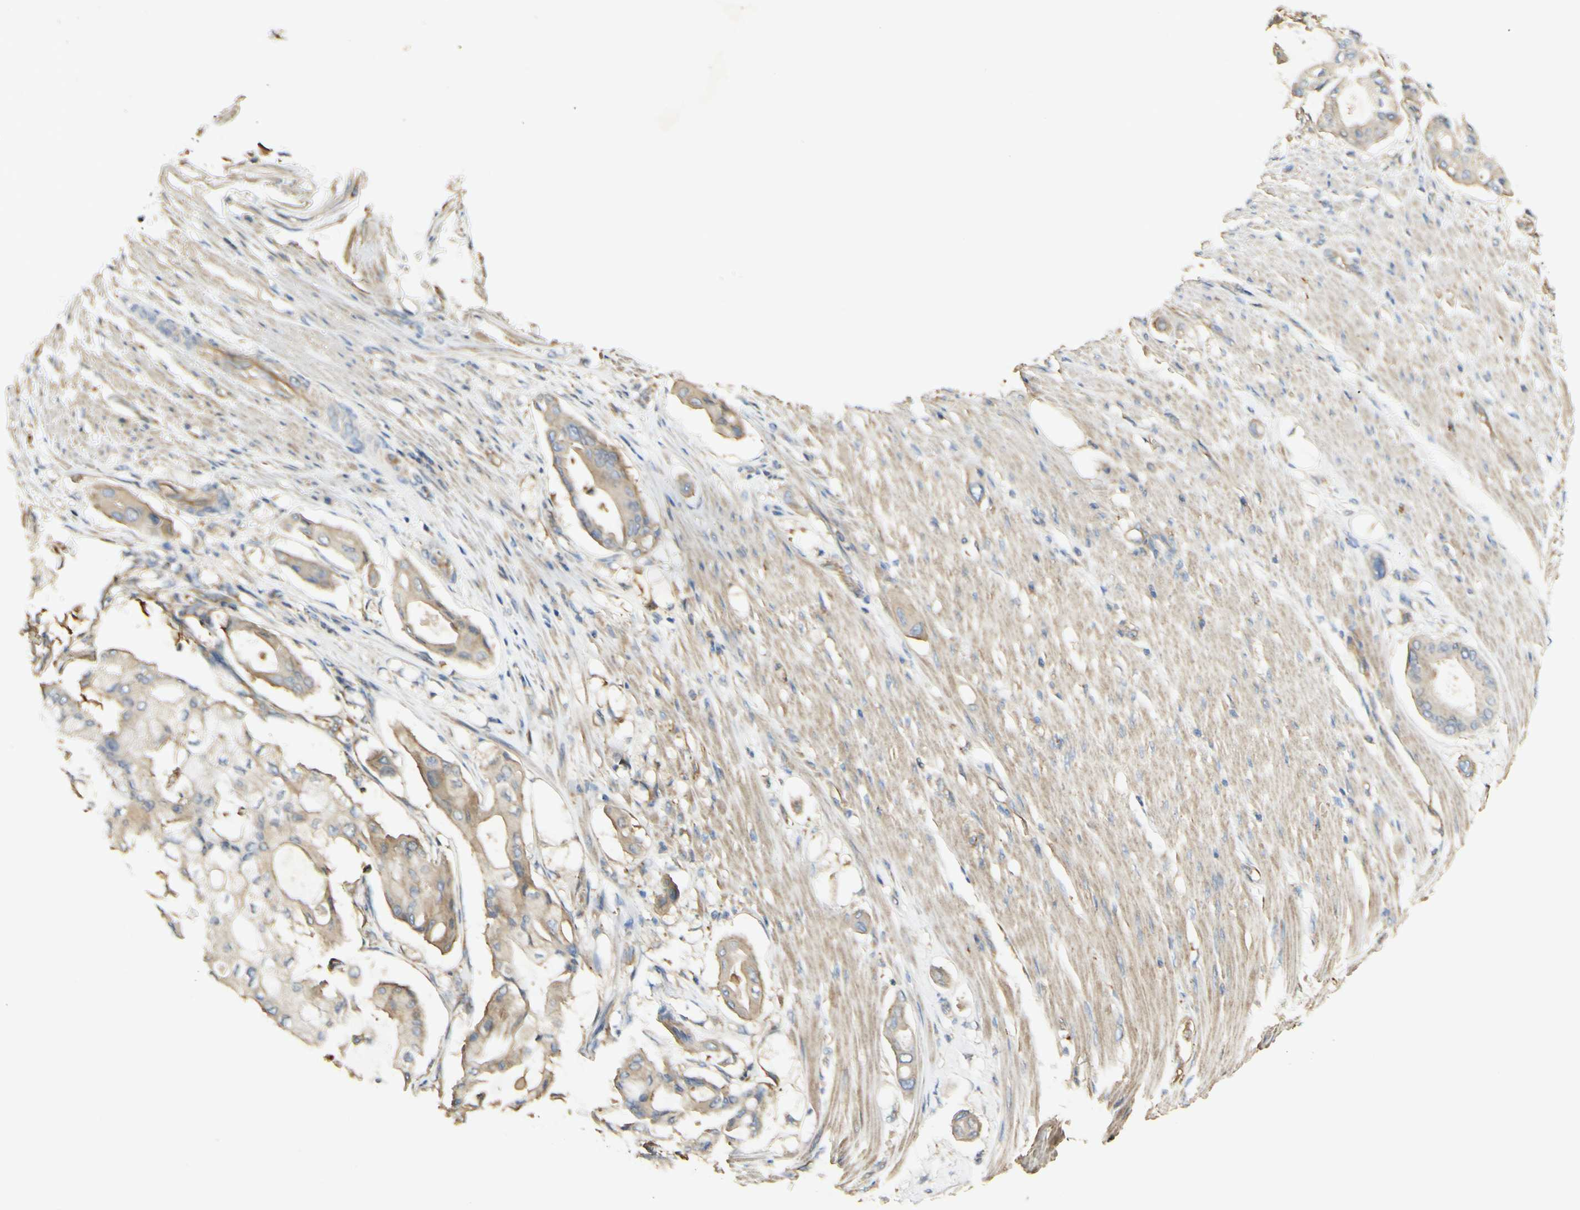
{"staining": {"intensity": "moderate", "quantity": ">75%", "location": "cytoplasmic/membranous"}, "tissue": "pancreatic cancer", "cell_type": "Tumor cells", "image_type": "cancer", "snomed": [{"axis": "morphology", "description": "Adenocarcinoma, NOS"}, {"axis": "morphology", "description": "Adenocarcinoma, metastatic, NOS"}, {"axis": "topography", "description": "Lymph node"}, {"axis": "topography", "description": "Pancreas"}, {"axis": "topography", "description": "Duodenum"}], "caption": "Pancreatic cancer (metastatic adenocarcinoma) tissue reveals moderate cytoplasmic/membranous expression in approximately >75% of tumor cells", "gene": "IKBKG", "patient": {"sex": "female", "age": 64}}